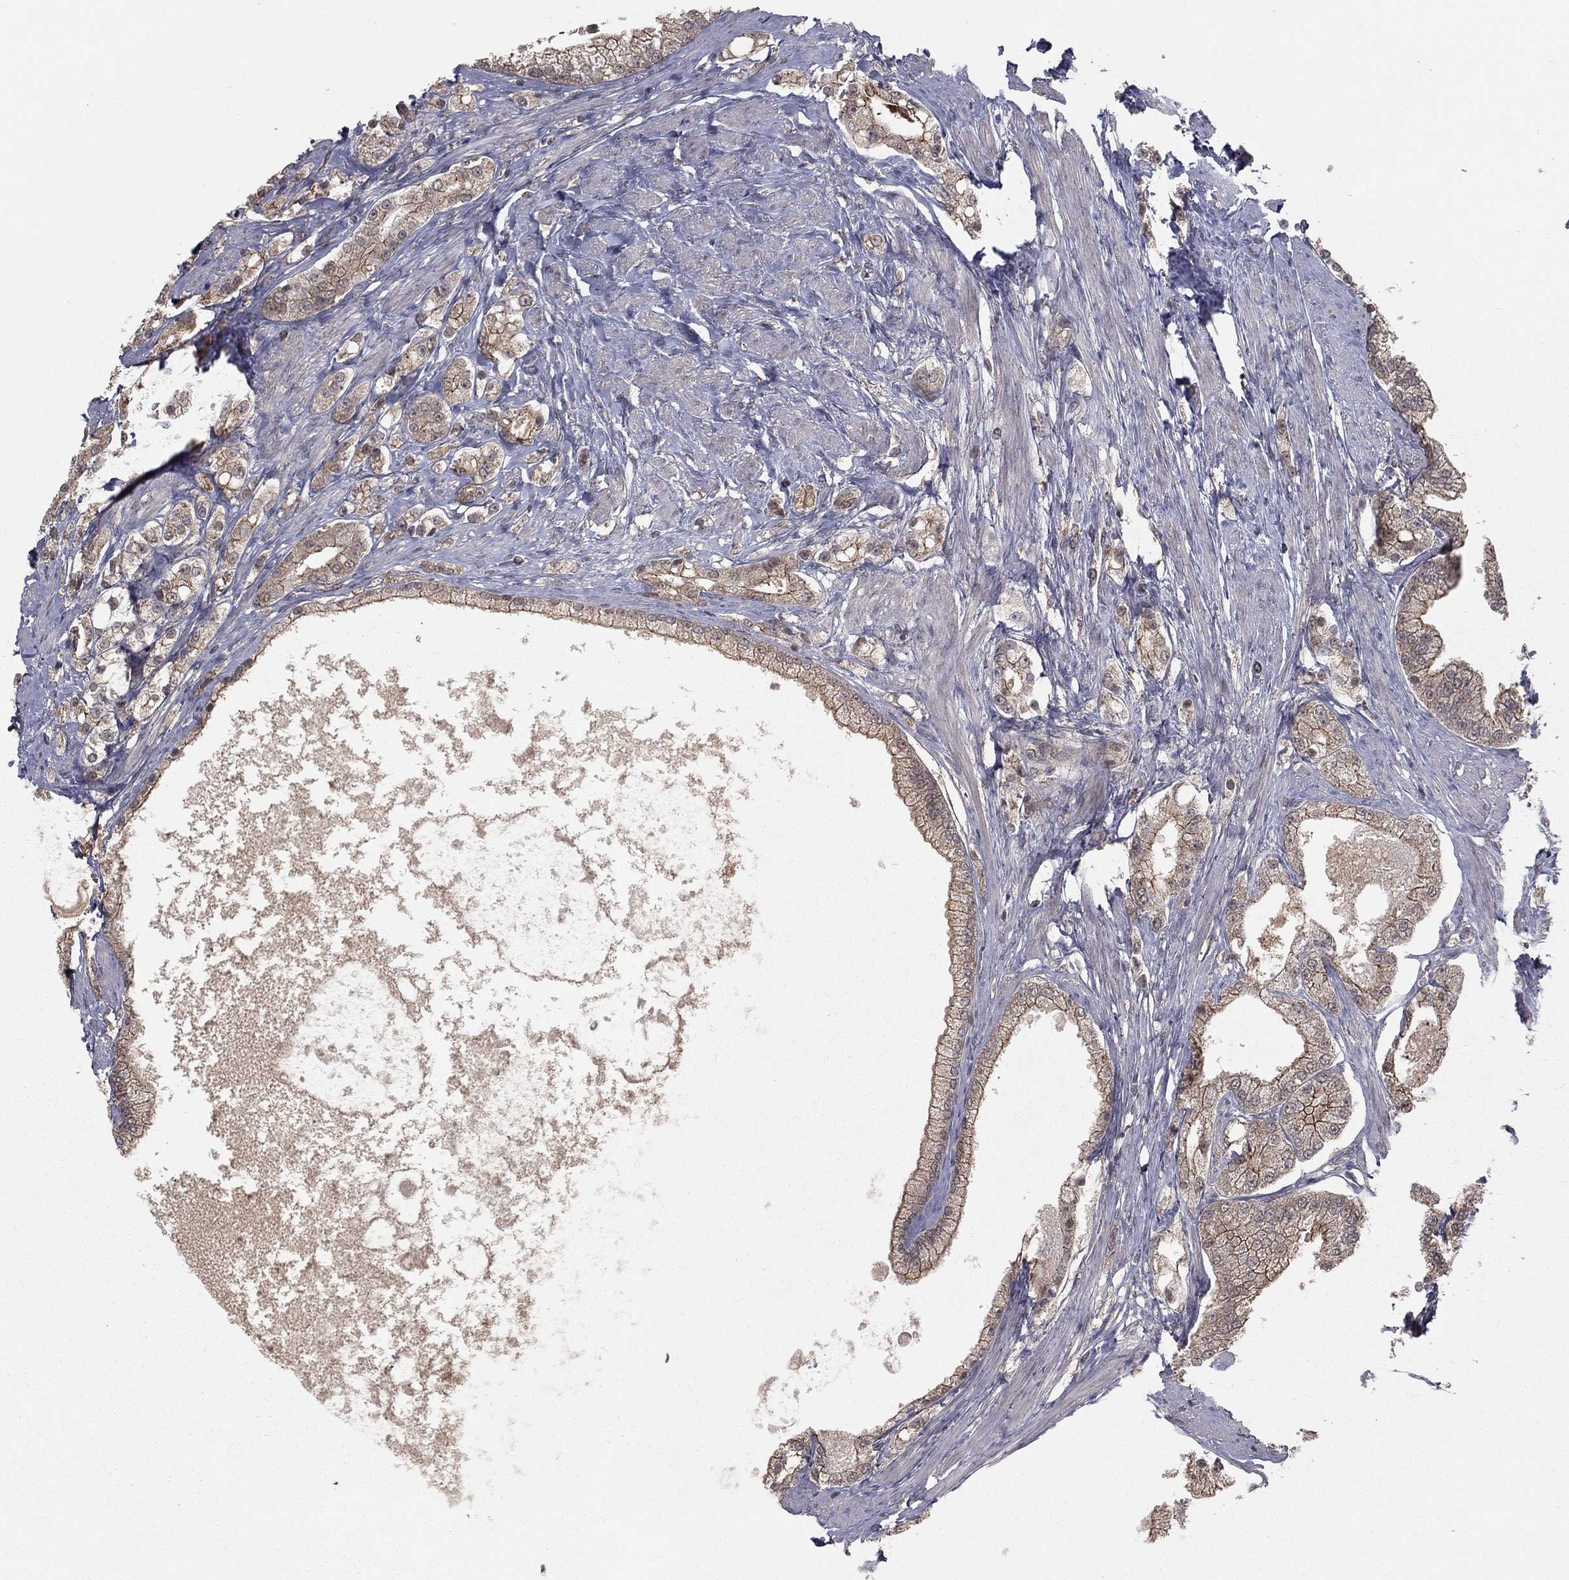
{"staining": {"intensity": "weak", "quantity": "25%-75%", "location": "cytoplasmic/membranous"}, "tissue": "prostate cancer", "cell_type": "Tumor cells", "image_type": "cancer", "snomed": [{"axis": "morphology", "description": "Adenocarcinoma, NOS"}, {"axis": "topography", "description": "Prostate and seminal vesicle, NOS"}, {"axis": "topography", "description": "Prostate"}], "caption": "DAB (3,3'-diaminobenzidine) immunohistochemical staining of human prostate adenocarcinoma reveals weak cytoplasmic/membranous protein expression in about 25%-75% of tumor cells.", "gene": "ZDHHC15", "patient": {"sex": "male", "age": 67}}